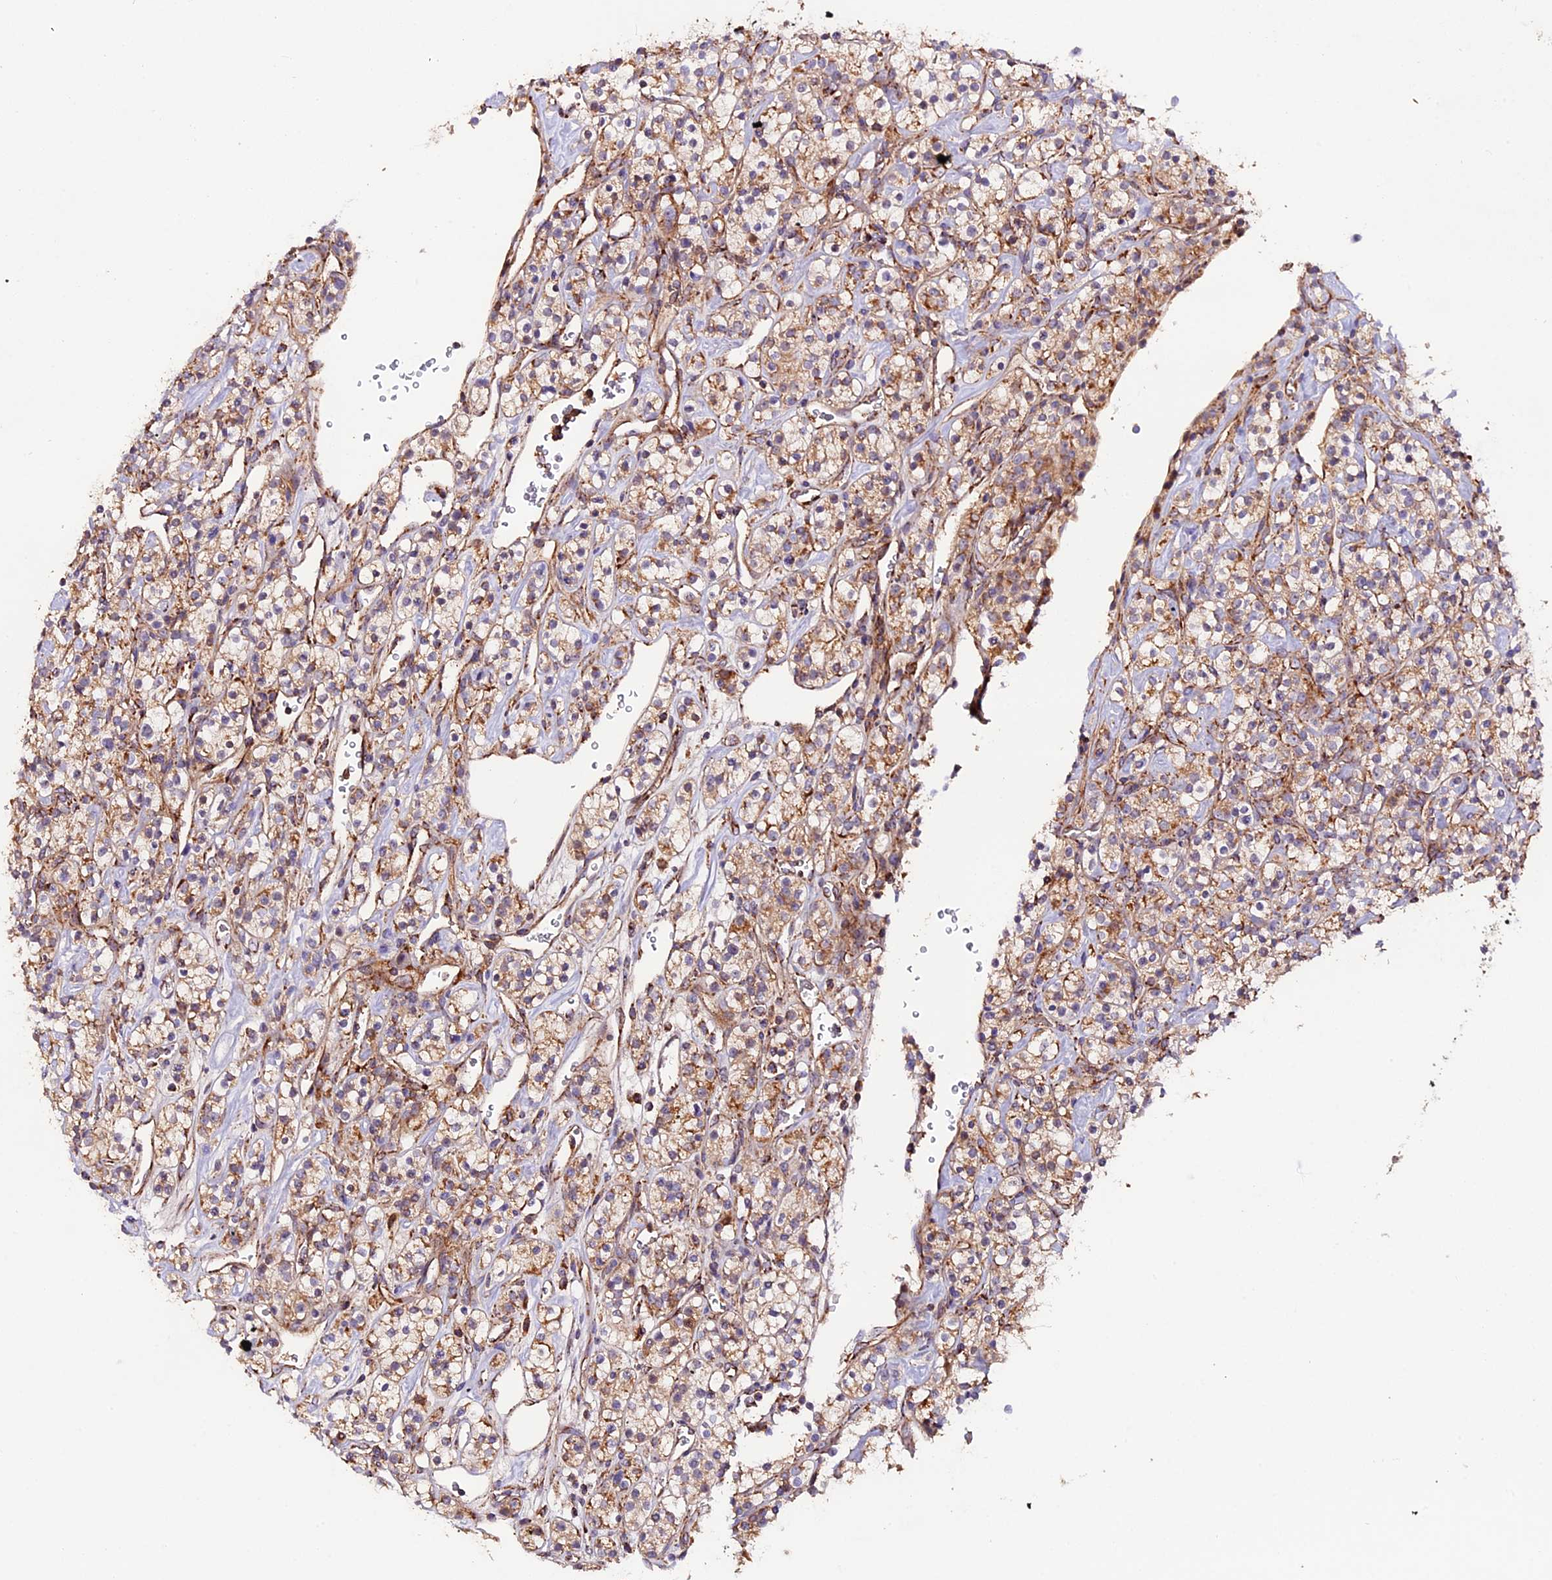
{"staining": {"intensity": "moderate", "quantity": ">75%", "location": "cytoplasmic/membranous"}, "tissue": "renal cancer", "cell_type": "Tumor cells", "image_type": "cancer", "snomed": [{"axis": "morphology", "description": "Adenocarcinoma, NOS"}, {"axis": "topography", "description": "Kidney"}], "caption": "Immunohistochemistry (IHC) histopathology image of human renal cancer stained for a protein (brown), which shows medium levels of moderate cytoplasmic/membranous staining in about >75% of tumor cells.", "gene": "NDUFA8", "patient": {"sex": "male", "age": 77}}